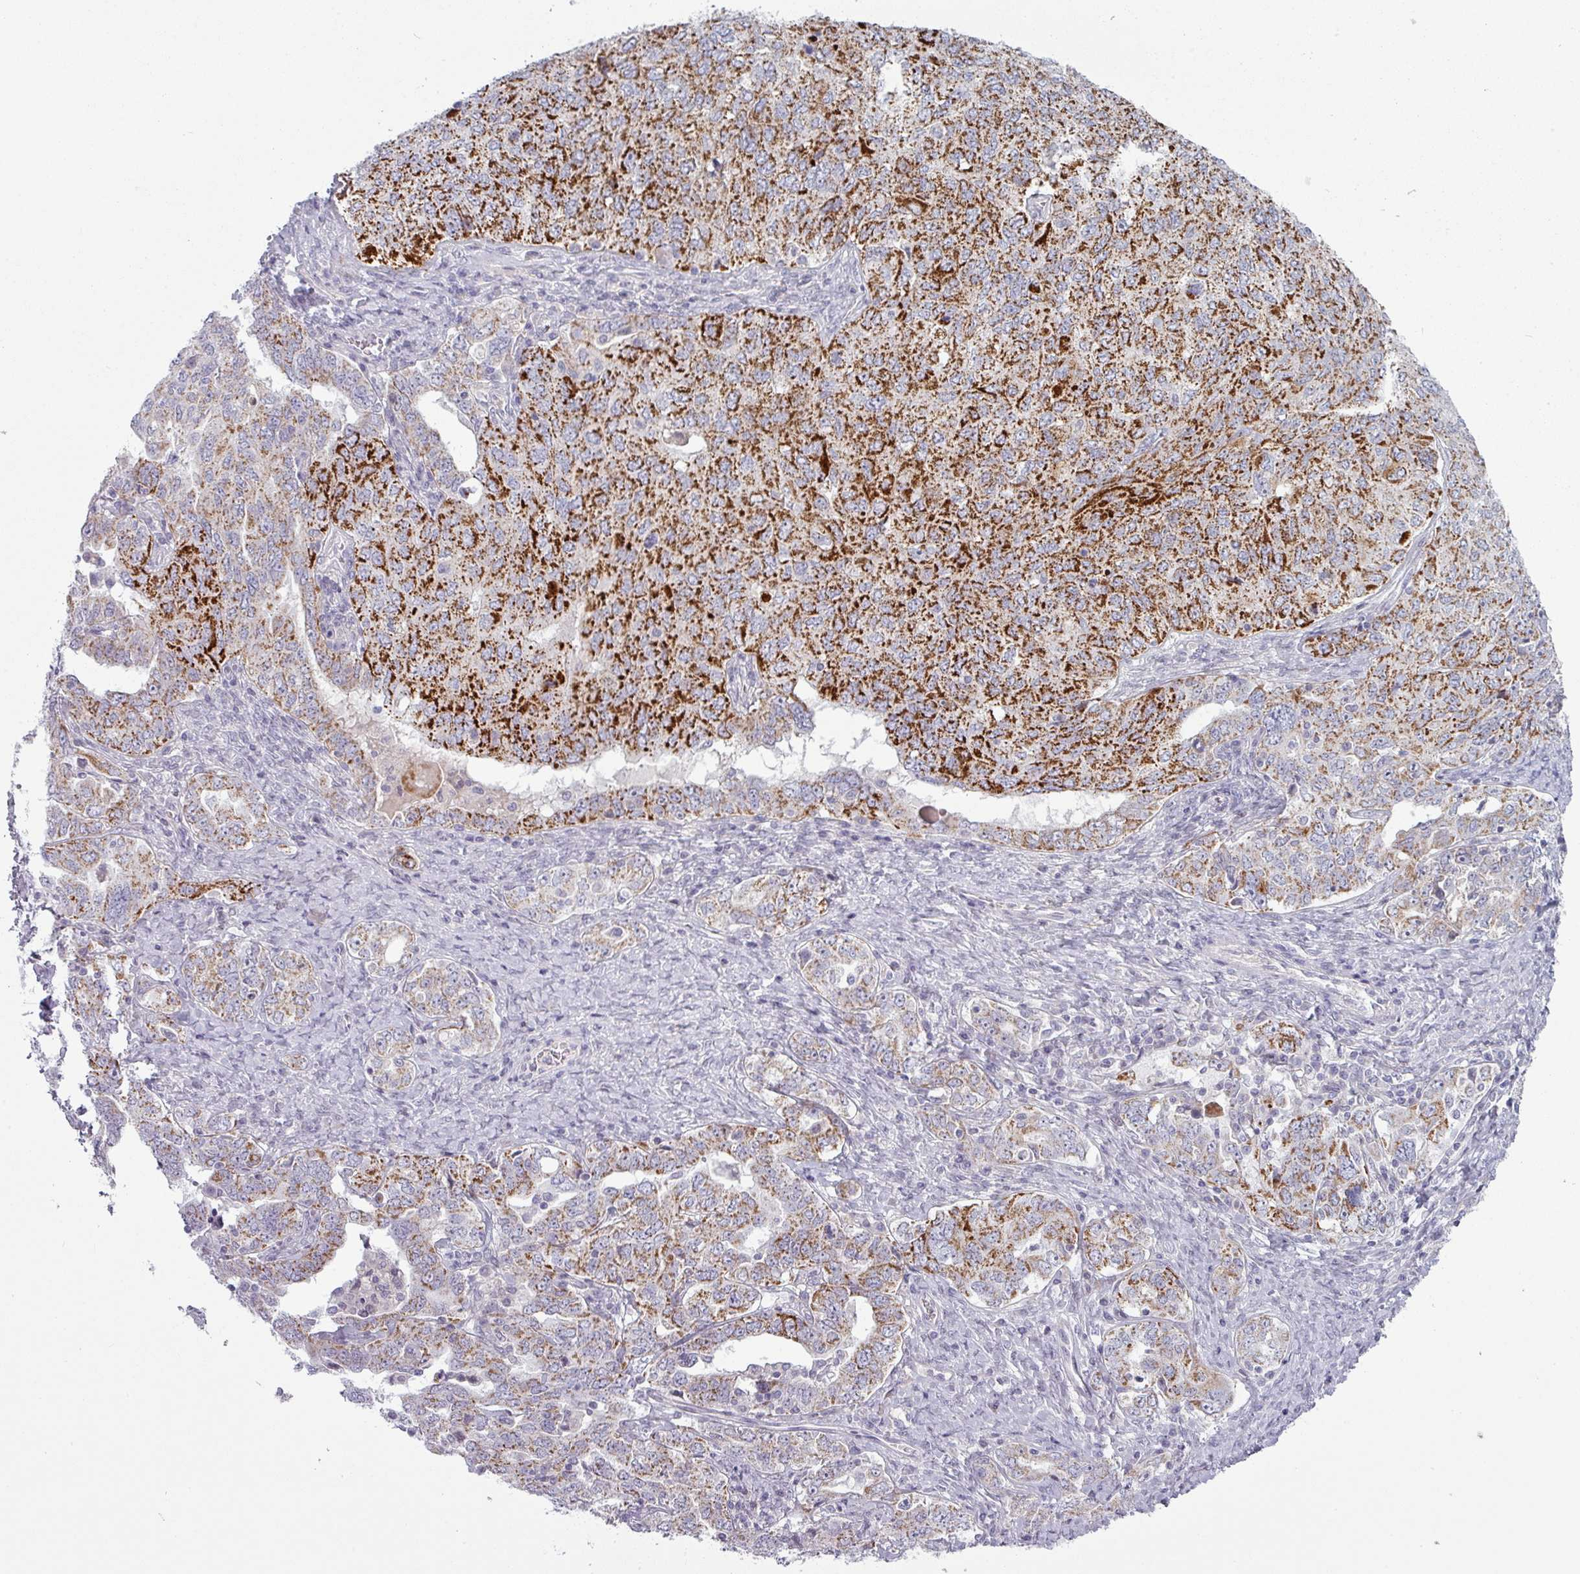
{"staining": {"intensity": "strong", "quantity": ">75%", "location": "cytoplasmic/membranous"}, "tissue": "ovarian cancer", "cell_type": "Tumor cells", "image_type": "cancer", "snomed": [{"axis": "morphology", "description": "Carcinoma, endometroid"}, {"axis": "topography", "description": "Ovary"}], "caption": "Immunohistochemistry (IHC) (DAB) staining of human ovarian endometroid carcinoma reveals strong cytoplasmic/membranous protein staining in approximately >75% of tumor cells. (DAB IHC, brown staining for protein, blue staining for nuclei).", "gene": "ZNF615", "patient": {"sex": "female", "age": 62}}